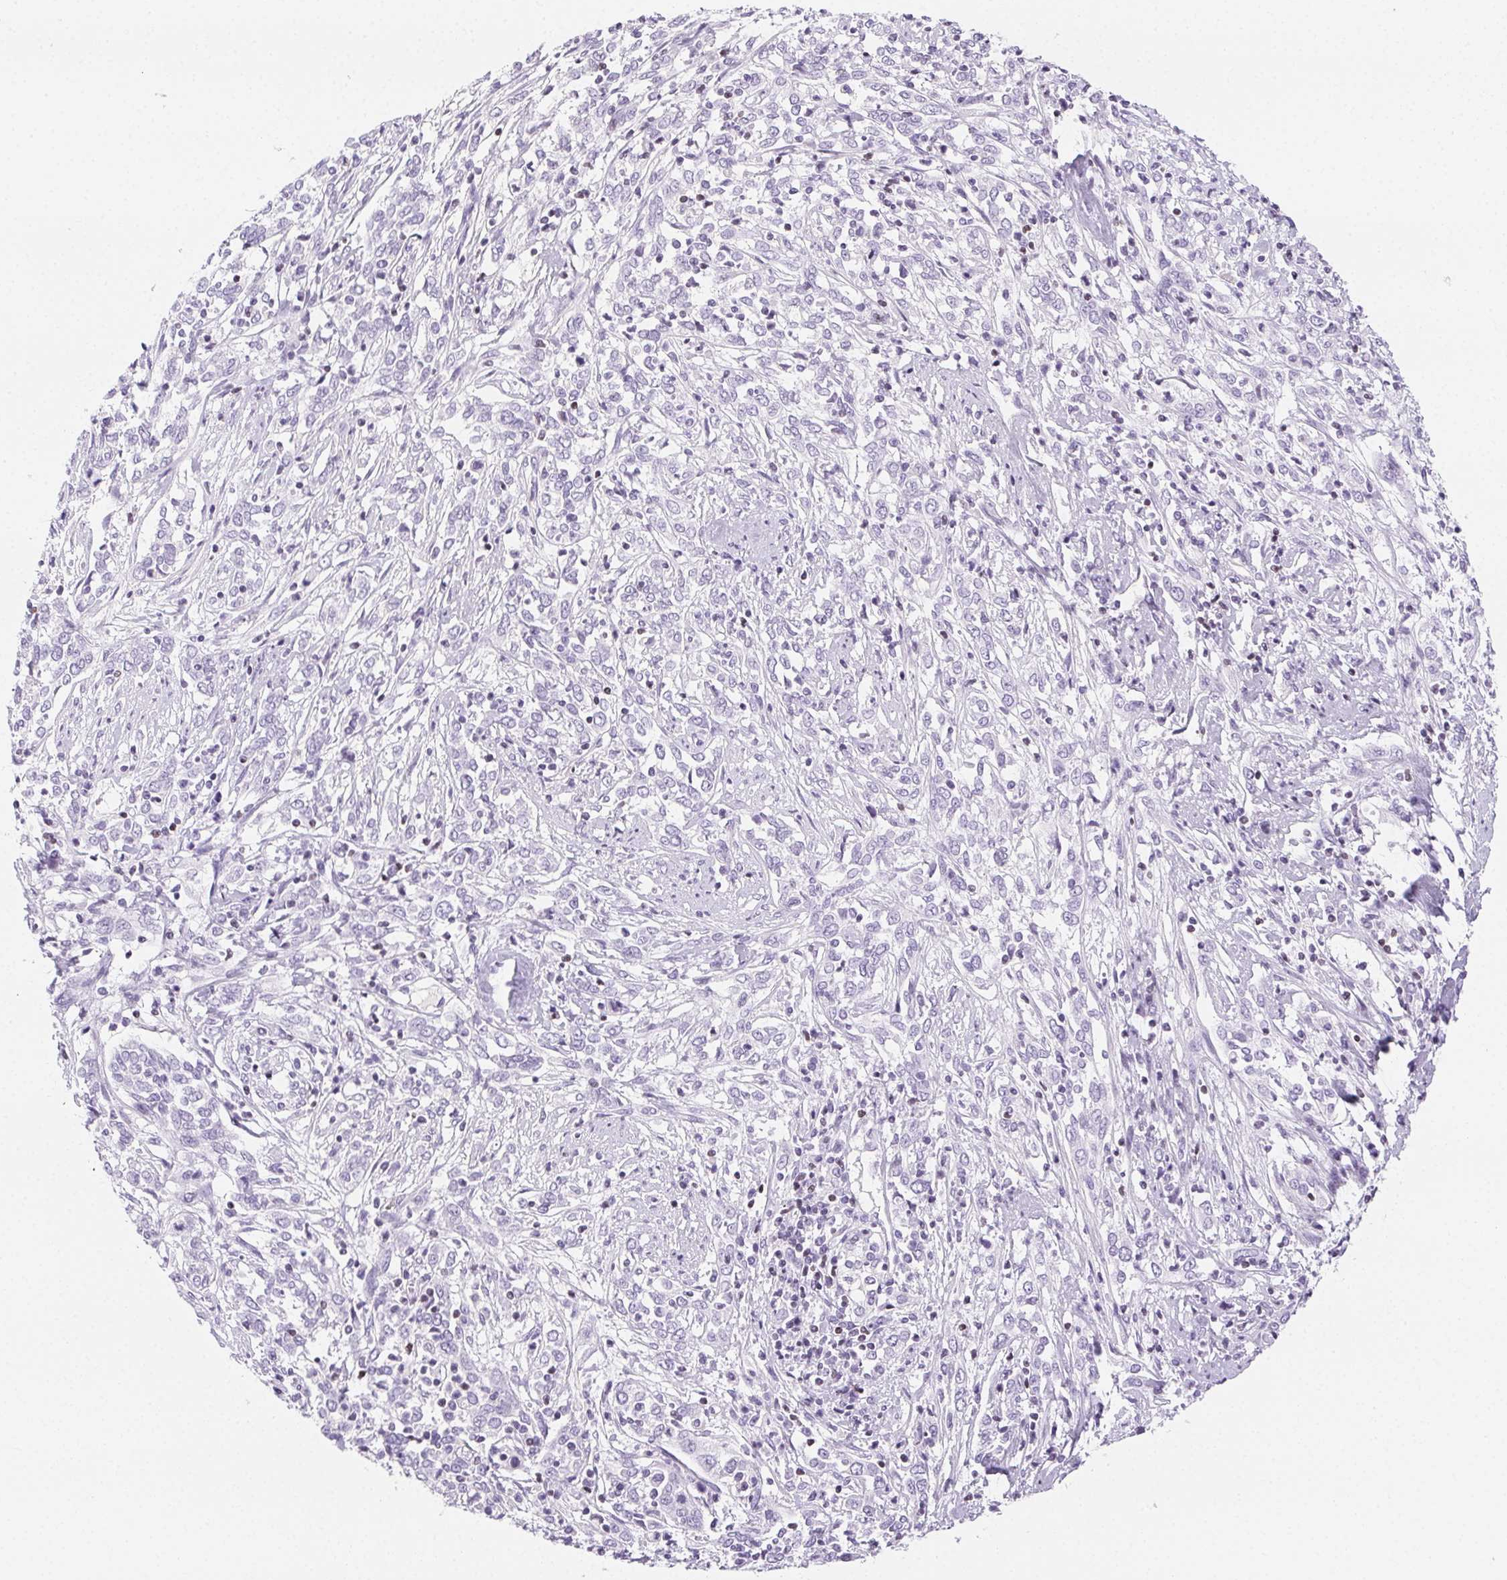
{"staining": {"intensity": "negative", "quantity": "none", "location": "none"}, "tissue": "cervical cancer", "cell_type": "Tumor cells", "image_type": "cancer", "snomed": [{"axis": "morphology", "description": "Adenocarcinoma, NOS"}, {"axis": "topography", "description": "Cervix"}], "caption": "DAB (3,3'-diaminobenzidine) immunohistochemical staining of human adenocarcinoma (cervical) displays no significant expression in tumor cells.", "gene": "BEND2", "patient": {"sex": "female", "age": 40}}